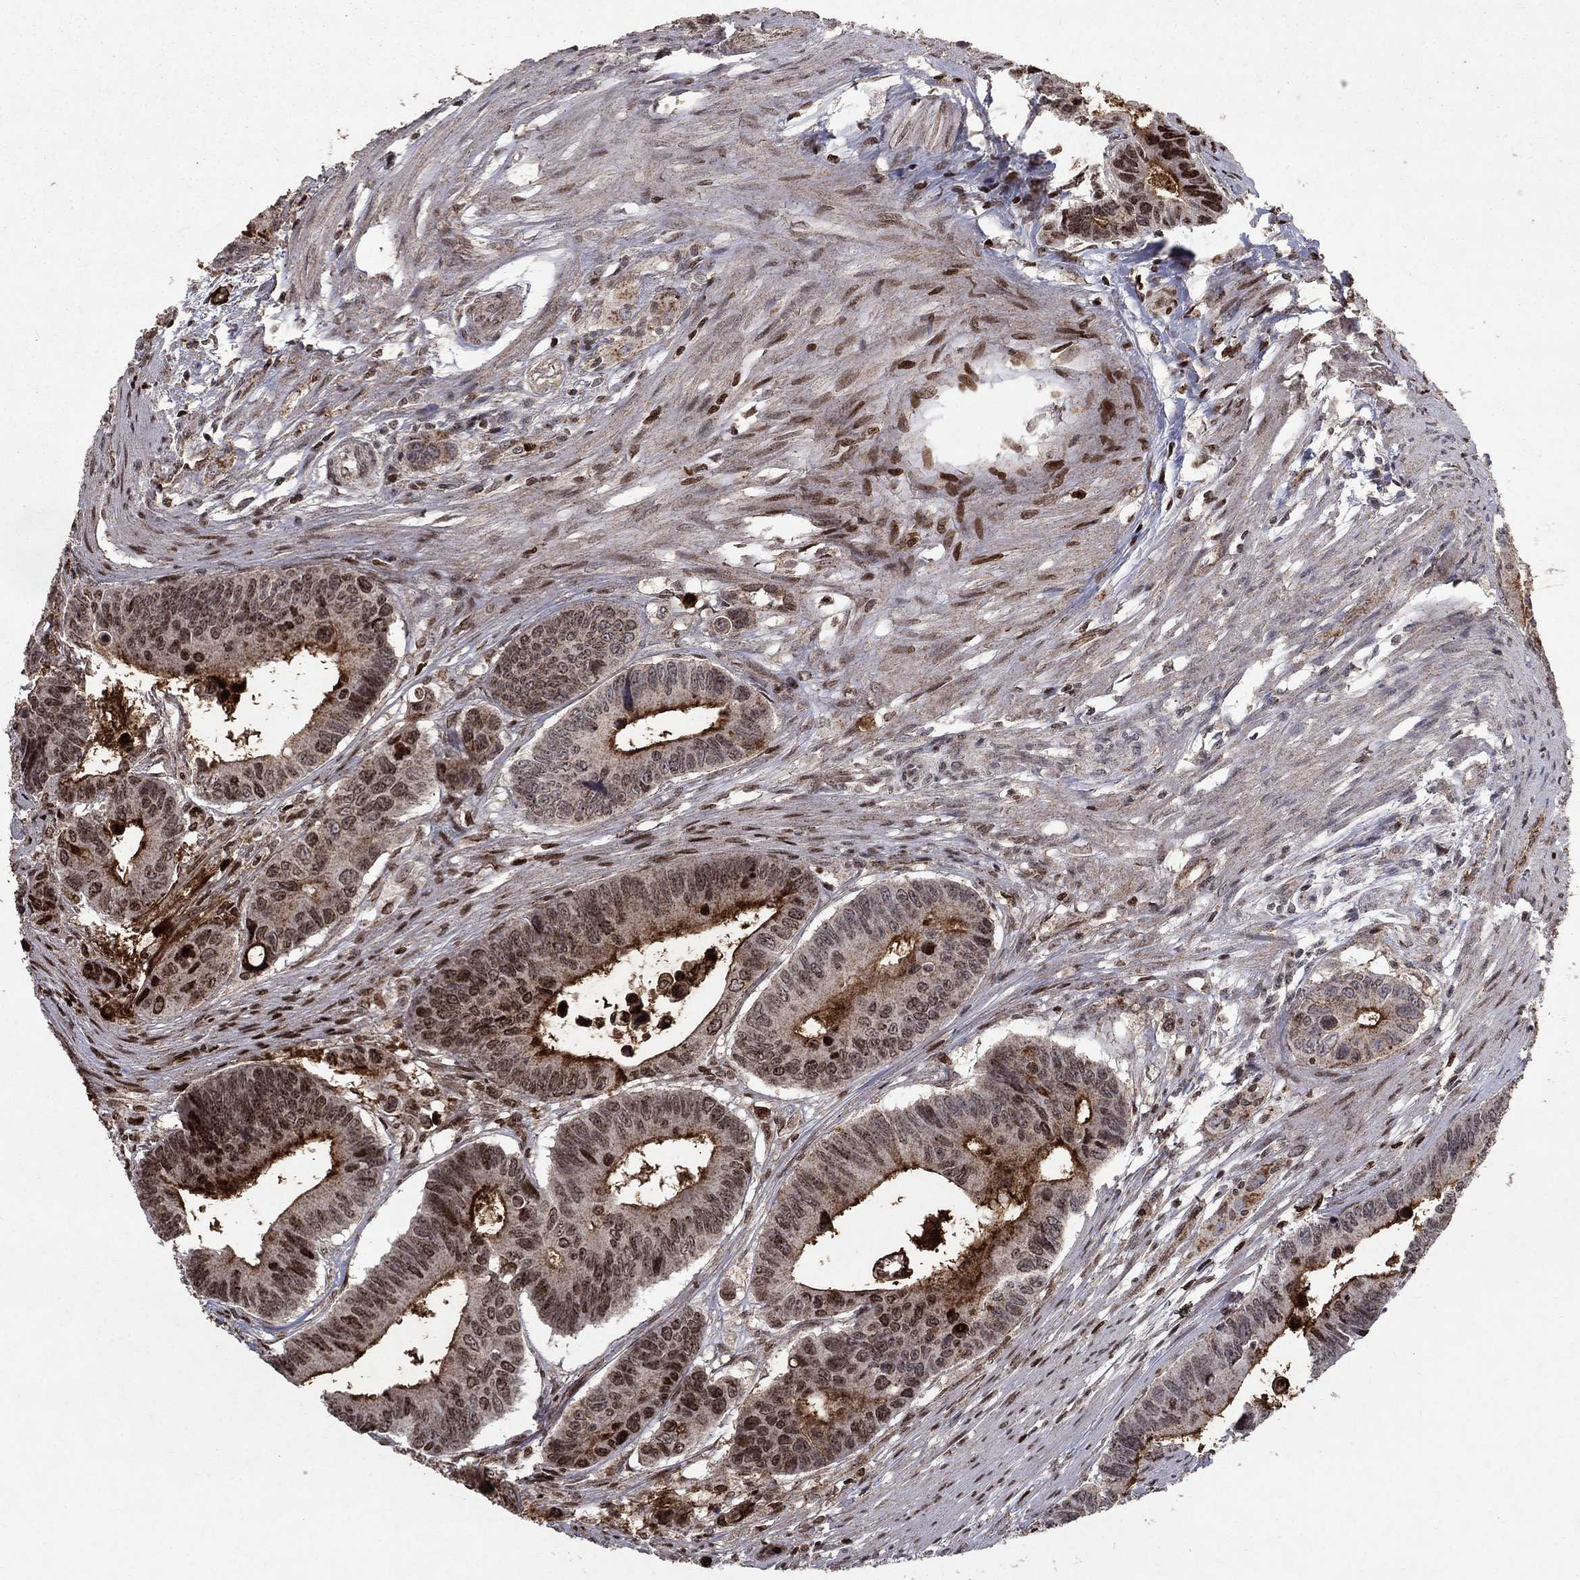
{"staining": {"intensity": "strong", "quantity": "<25%", "location": "cytoplasmic/membranous,nuclear"}, "tissue": "colorectal cancer", "cell_type": "Tumor cells", "image_type": "cancer", "snomed": [{"axis": "morphology", "description": "Adenocarcinoma, NOS"}, {"axis": "topography", "description": "Colon"}], "caption": "Immunohistochemical staining of human colorectal adenocarcinoma shows medium levels of strong cytoplasmic/membranous and nuclear expression in approximately <25% of tumor cells.", "gene": "CD24", "patient": {"sex": "female", "age": 87}}